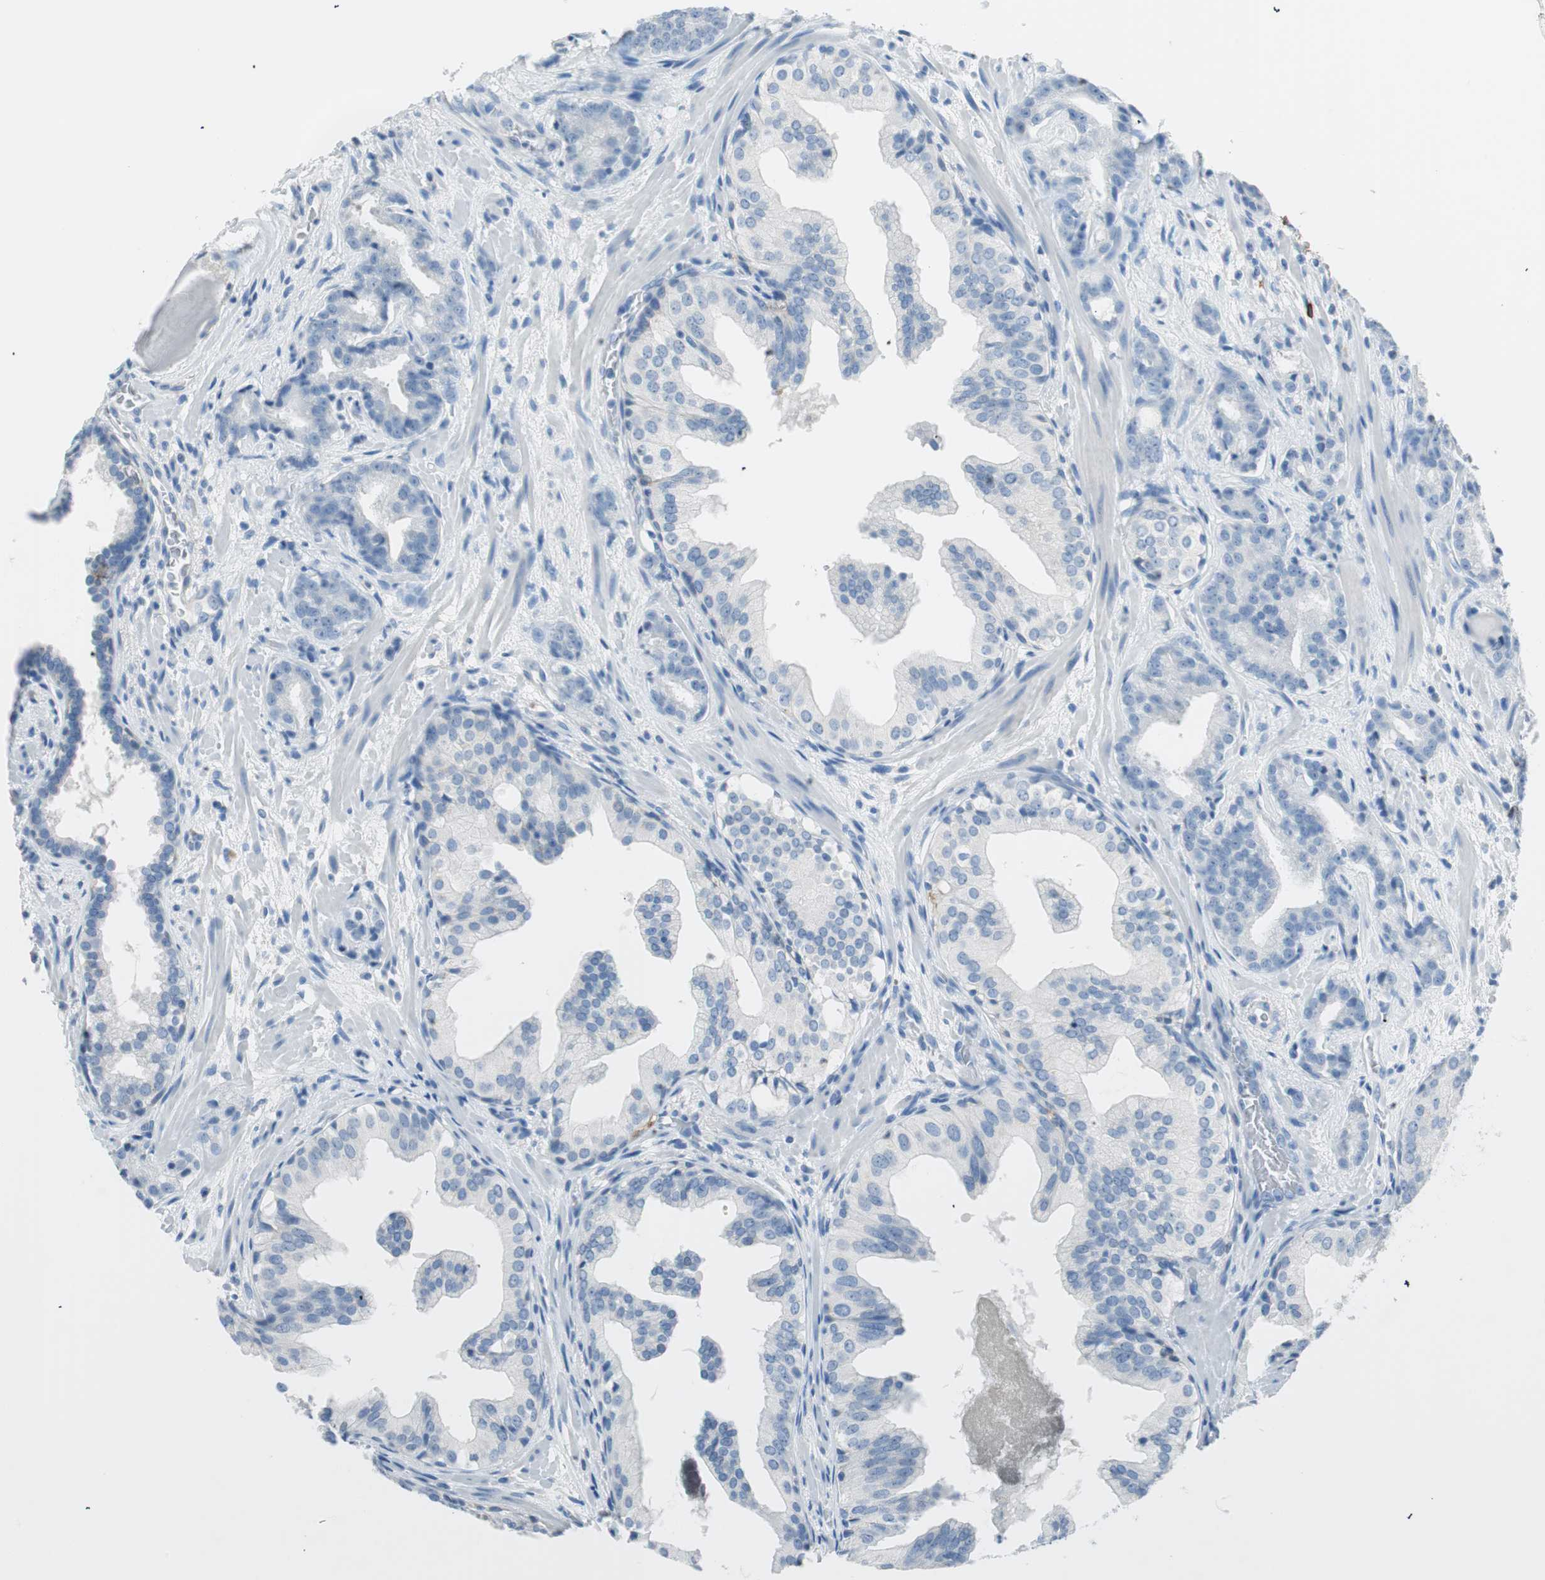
{"staining": {"intensity": "negative", "quantity": "none", "location": "none"}, "tissue": "prostate cancer", "cell_type": "Tumor cells", "image_type": "cancer", "snomed": [{"axis": "morphology", "description": "Adenocarcinoma, Low grade"}, {"axis": "topography", "description": "Prostate"}], "caption": "The immunohistochemistry (IHC) micrograph has no significant staining in tumor cells of low-grade adenocarcinoma (prostate) tissue.", "gene": "TNFRSF13C", "patient": {"sex": "male", "age": 63}}